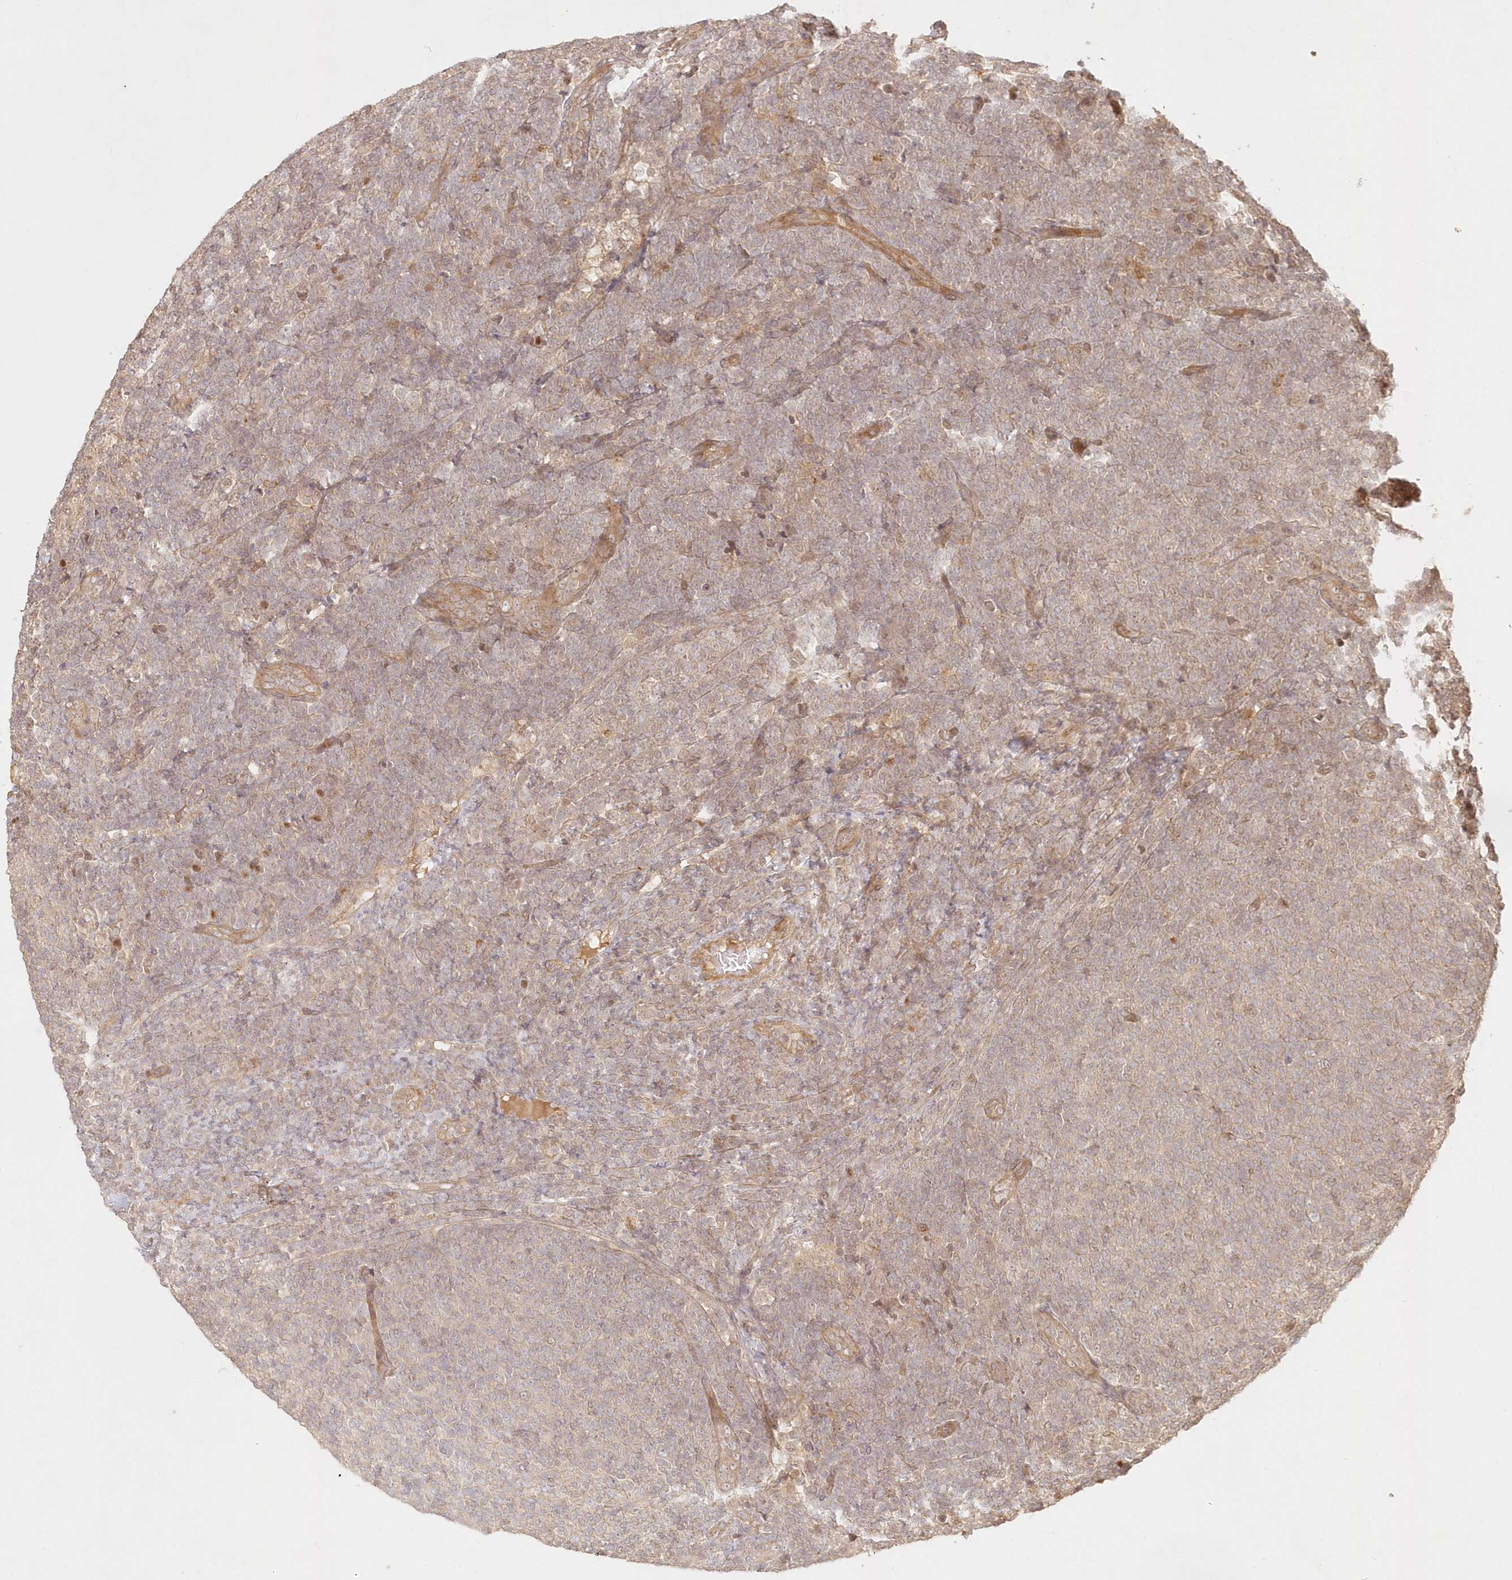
{"staining": {"intensity": "weak", "quantity": ">75%", "location": "cytoplasmic/membranous"}, "tissue": "lymphoma", "cell_type": "Tumor cells", "image_type": "cancer", "snomed": [{"axis": "morphology", "description": "Malignant lymphoma, non-Hodgkin's type, Low grade"}, {"axis": "topography", "description": "Lymph node"}], "caption": "Malignant lymphoma, non-Hodgkin's type (low-grade) was stained to show a protein in brown. There is low levels of weak cytoplasmic/membranous staining in about >75% of tumor cells.", "gene": "KIAA0232", "patient": {"sex": "male", "age": 66}}